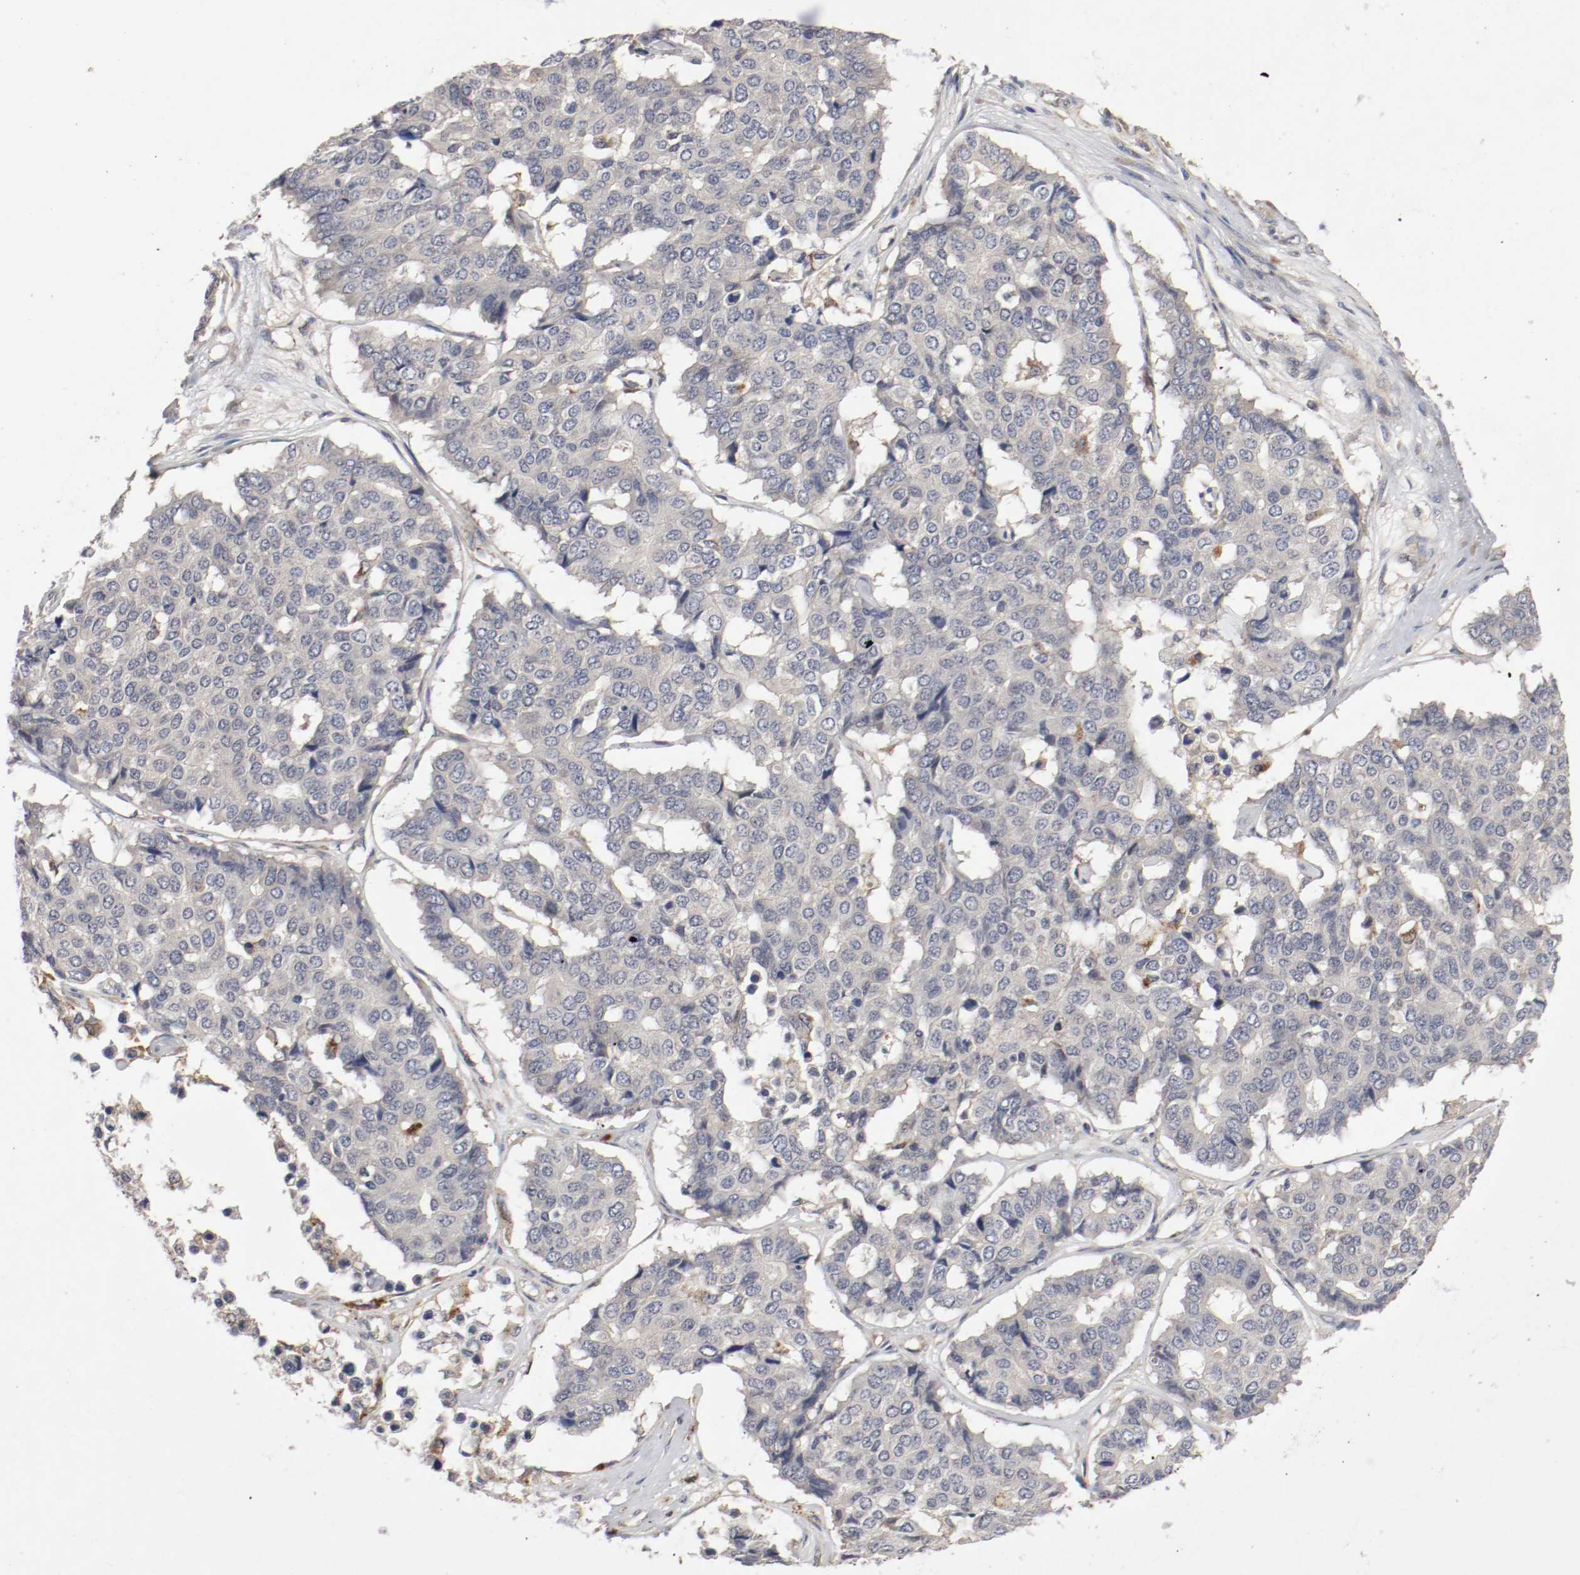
{"staining": {"intensity": "weak", "quantity": "25%-75%", "location": "cytoplasmic/membranous"}, "tissue": "pancreatic cancer", "cell_type": "Tumor cells", "image_type": "cancer", "snomed": [{"axis": "morphology", "description": "Adenocarcinoma, NOS"}, {"axis": "topography", "description": "Pancreas"}], "caption": "Weak cytoplasmic/membranous expression is present in about 25%-75% of tumor cells in adenocarcinoma (pancreatic). (brown staining indicates protein expression, while blue staining denotes nuclei).", "gene": "REN", "patient": {"sex": "male", "age": 50}}